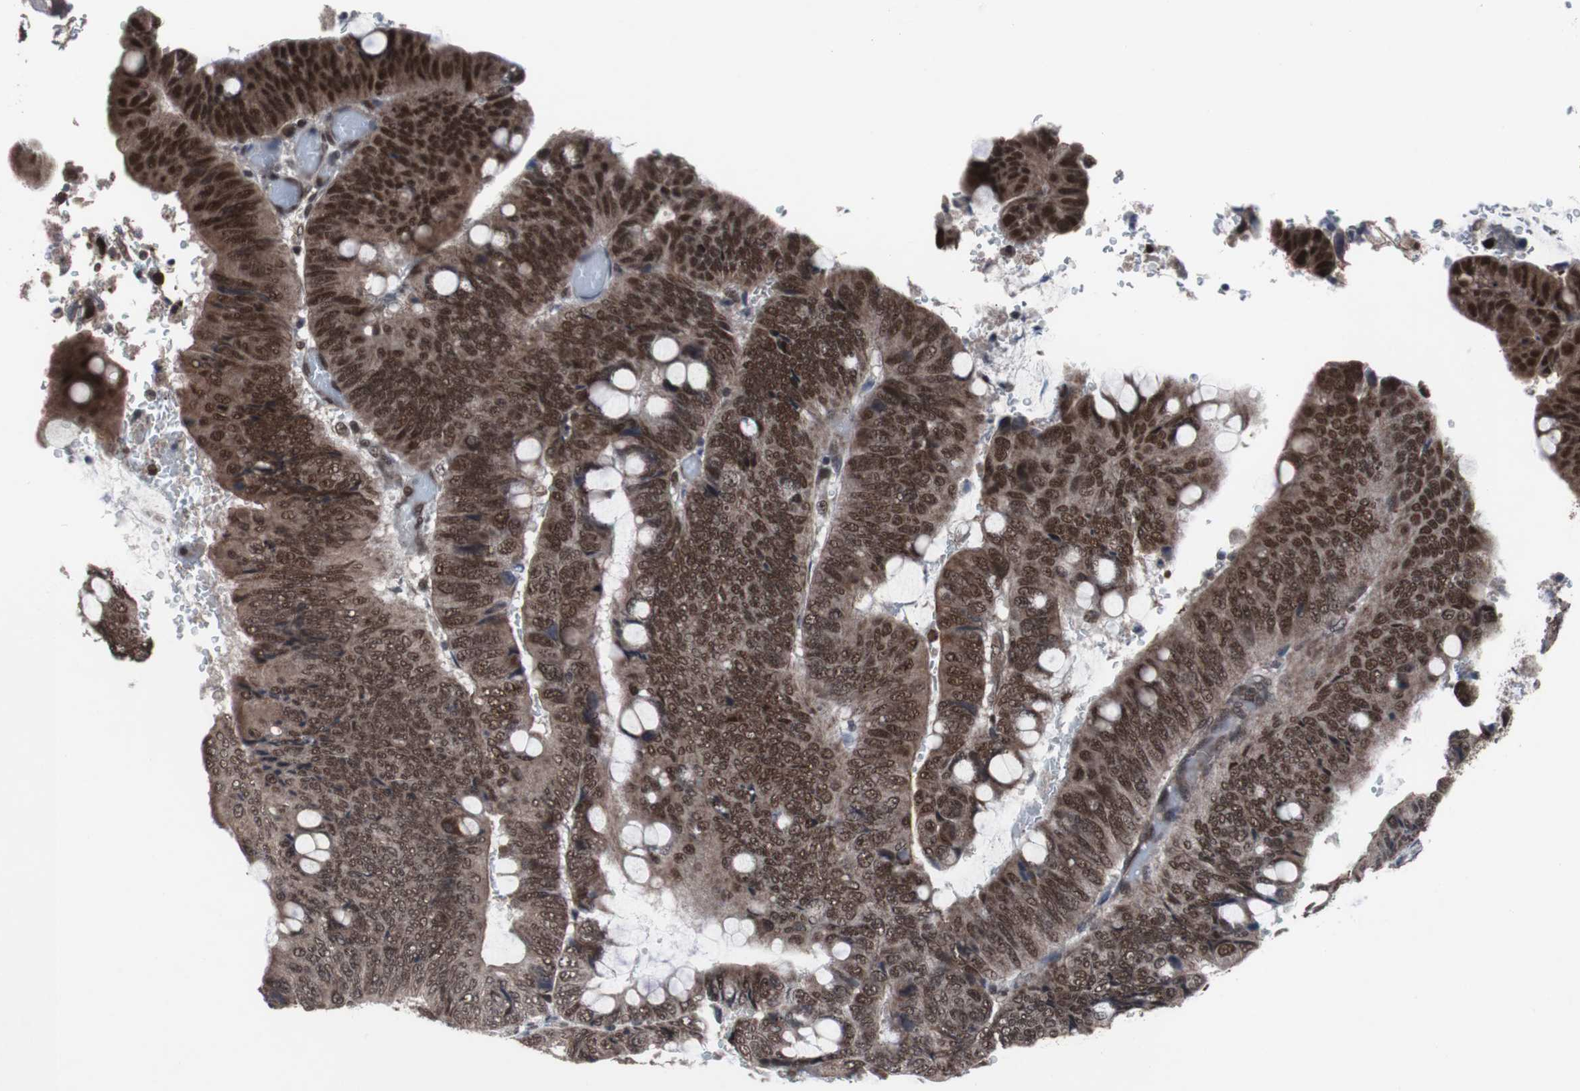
{"staining": {"intensity": "strong", "quantity": ">75%", "location": "cytoplasmic/membranous,nuclear"}, "tissue": "colorectal cancer", "cell_type": "Tumor cells", "image_type": "cancer", "snomed": [{"axis": "morphology", "description": "Normal tissue, NOS"}, {"axis": "morphology", "description": "Adenocarcinoma, NOS"}, {"axis": "topography", "description": "Rectum"}, {"axis": "topography", "description": "Peripheral nerve tissue"}], "caption": "A brown stain shows strong cytoplasmic/membranous and nuclear staining of a protein in human colorectal cancer (adenocarcinoma) tumor cells.", "gene": "GTF2F2", "patient": {"sex": "male", "age": 92}}